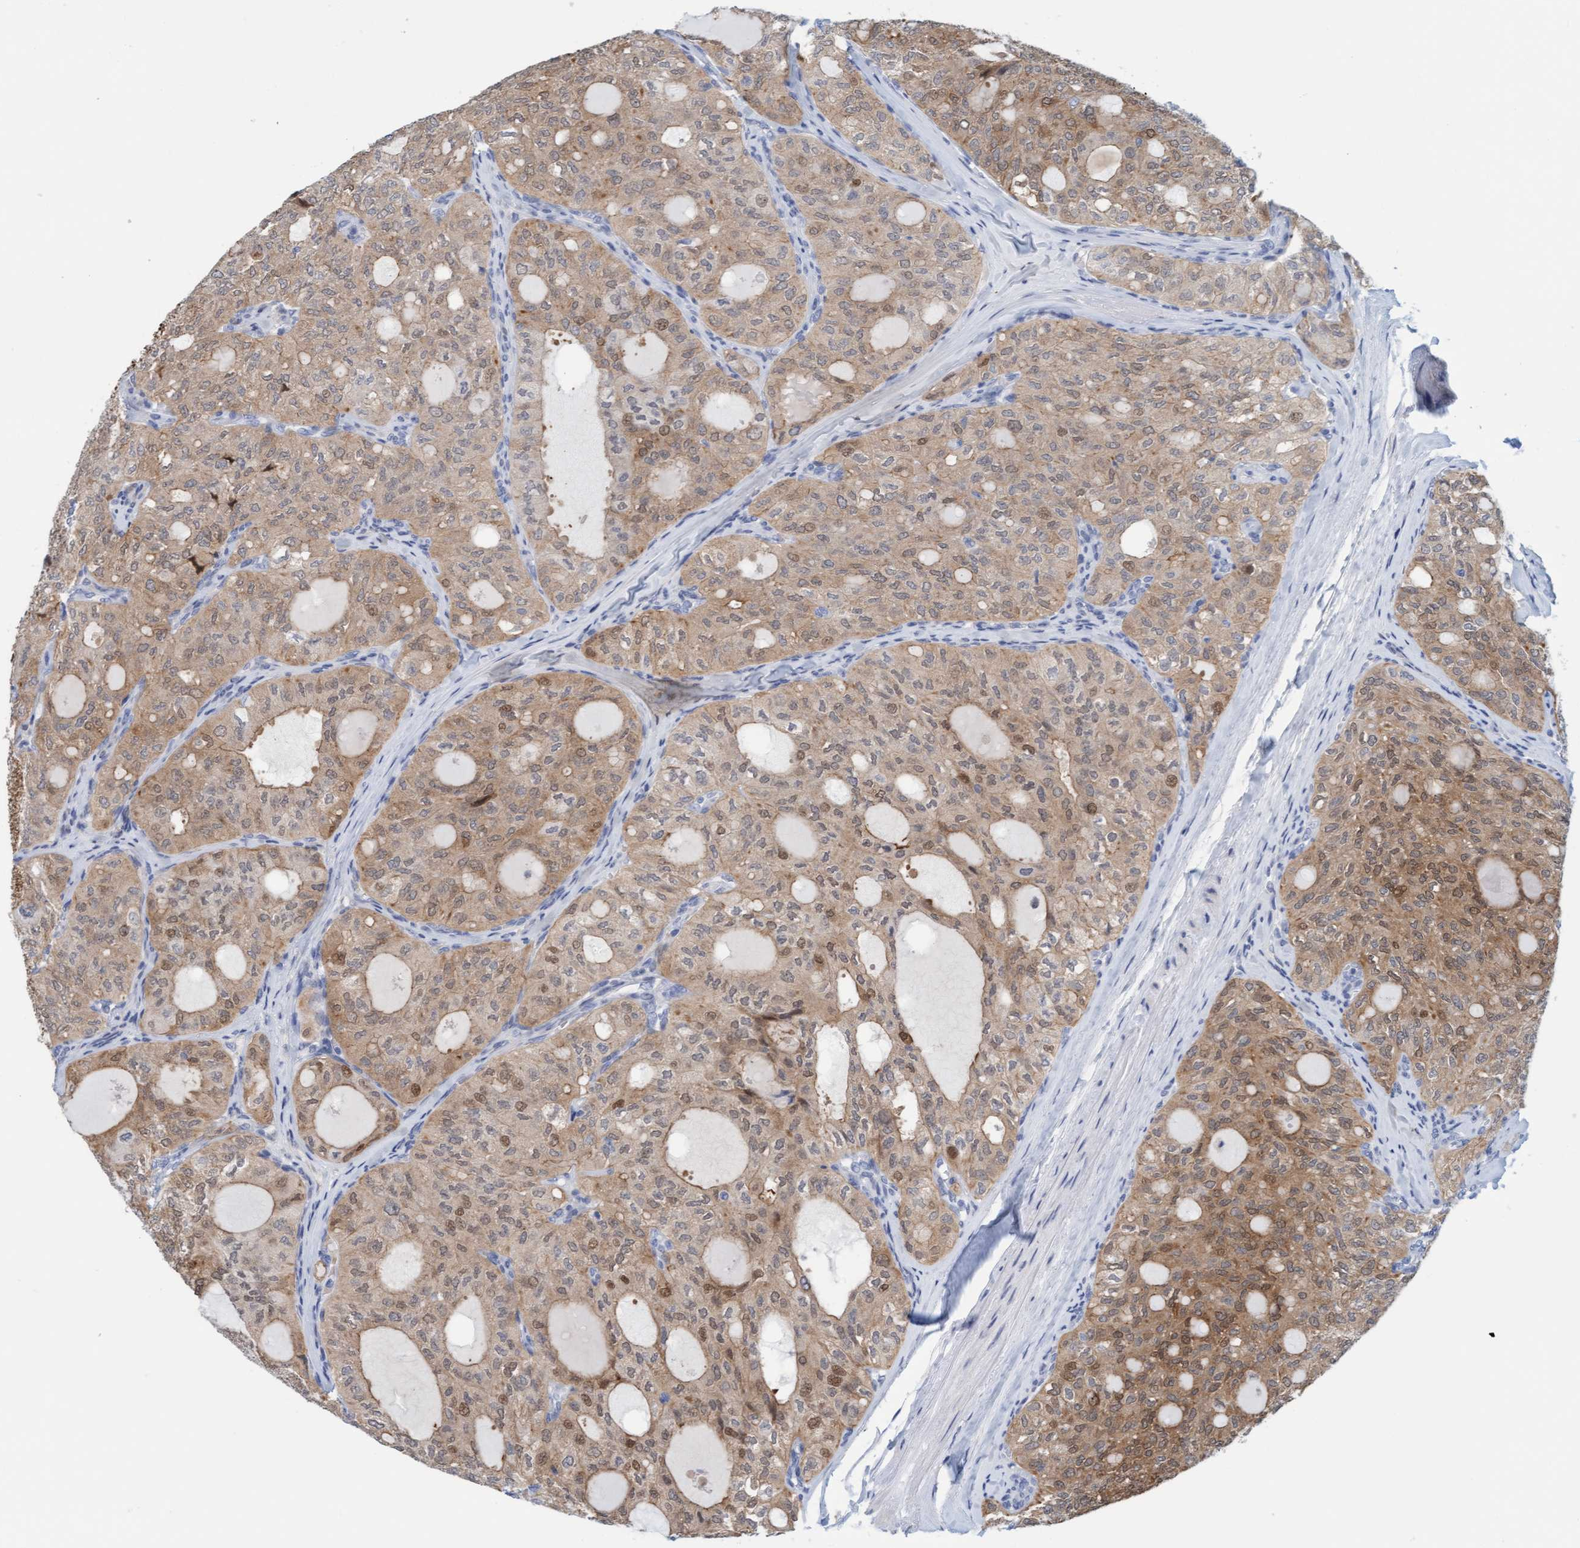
{"staining": {"intensity": "moderate", "quantity": ">75%", "location": "cytoplasmic/membranous"}, "tissue": "thyroid cancer", "cell_type": "Tumor cells", "image_type": "cancer", "snomed": [{"axis": "morphology", "description": "Follicular adenoma carcinoma, NOS"}, {"axis": "topography", "description": "Thyroid gland"}], "caption": "Immunohistochemical staining of human thyroid follicular adenoma carcinoma exhibits medium levels of moderate cytoplasmic/membranous protein staining in about >75% of tumor cells.", "gene": "KLHL11", "patient": {"sex": "male", "age": 75}}